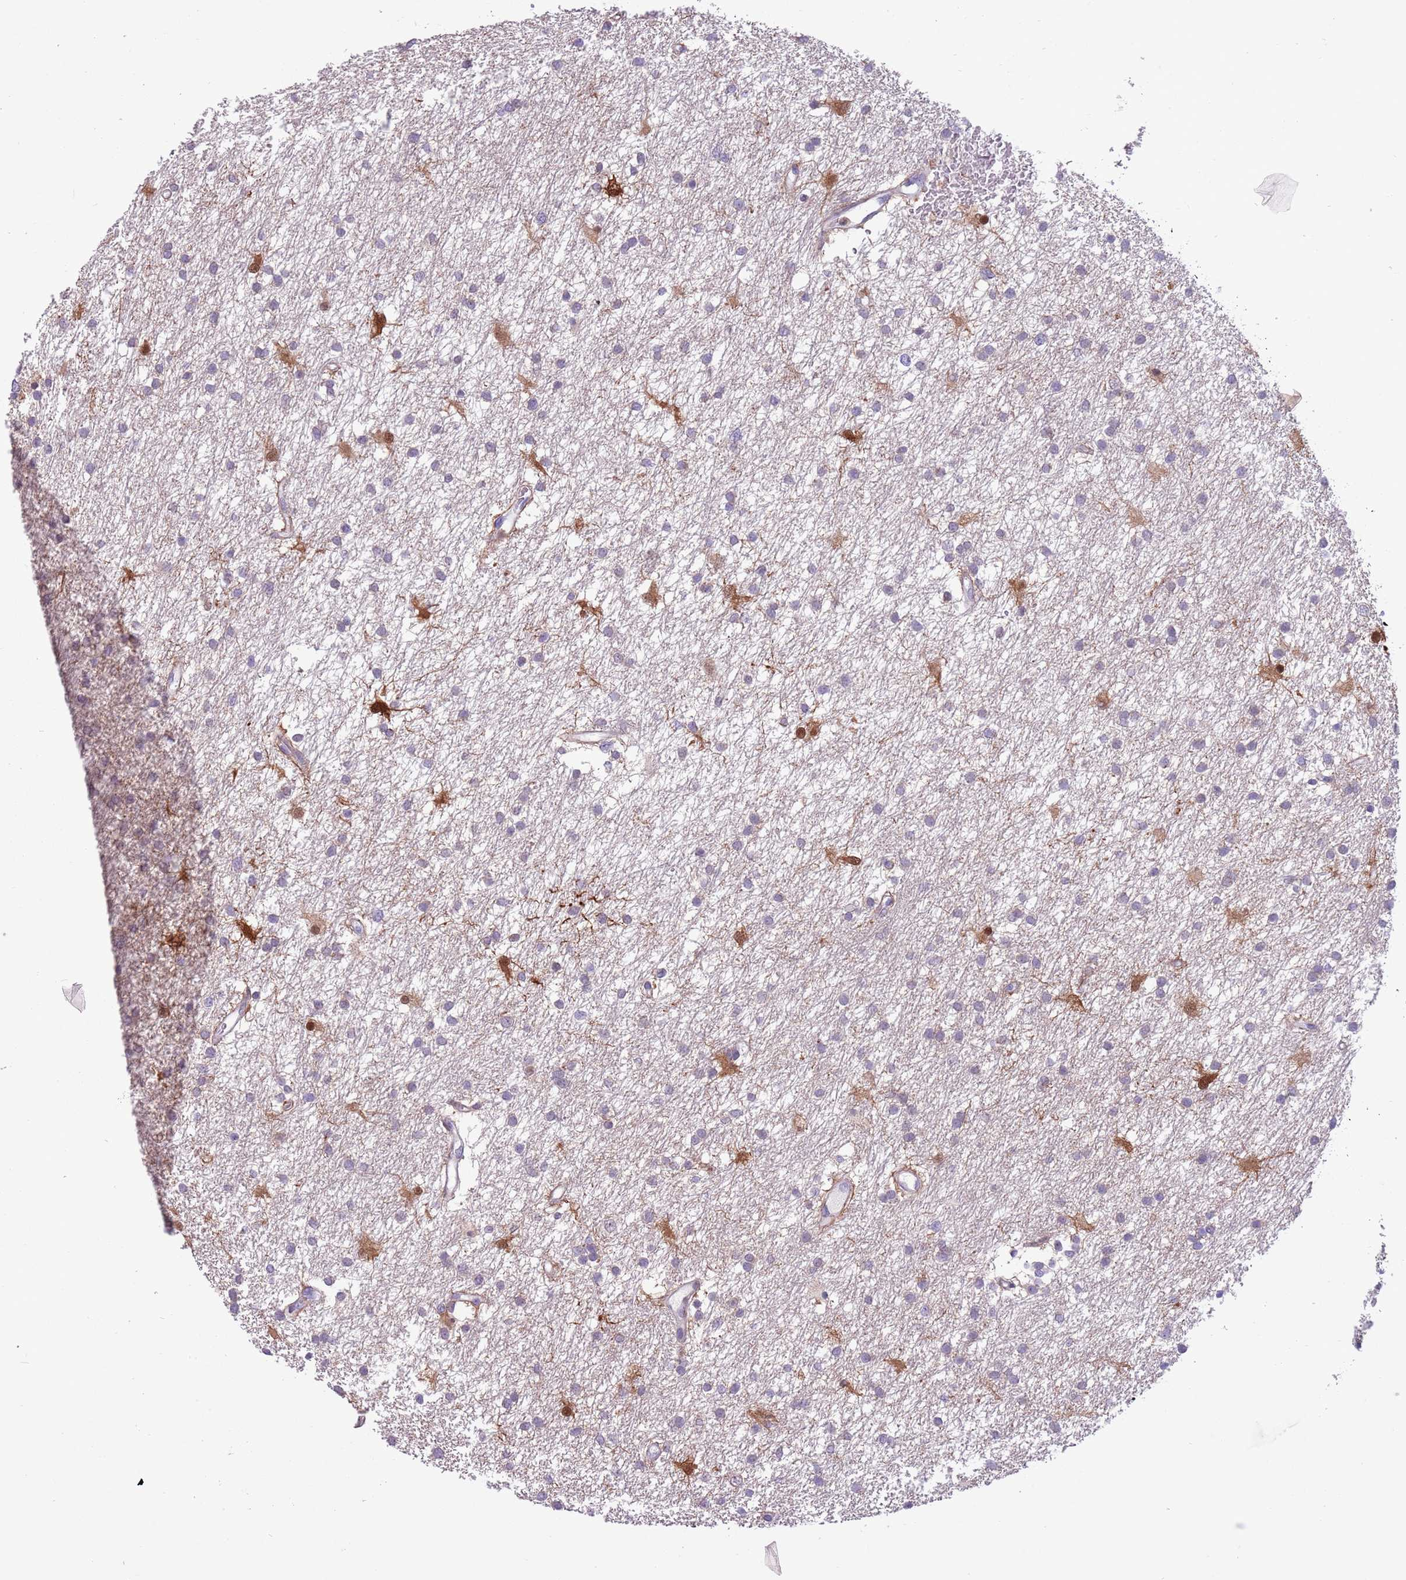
{"staining": {"intensity": "moderate", "quantity": "<25%", "location": "cytoplasmic/membranous,nuclear"}, "tissue": "glioma", "cell_type": "Tumor cells", "image_type": "cancer", "snomed": [{"axis": "morphology", "description": "Glioma, malignant, High grade"}, {"axis": "topography", "description": "Brain"}], "caption": "A brown stain highlights moderate cytoplasmic/membranous and nuclear staining of a protein in malignant glioma (high-grade) tumor cells.", "gene": "PFKFB2", "patient": {"sex": "male", "age": 77}}